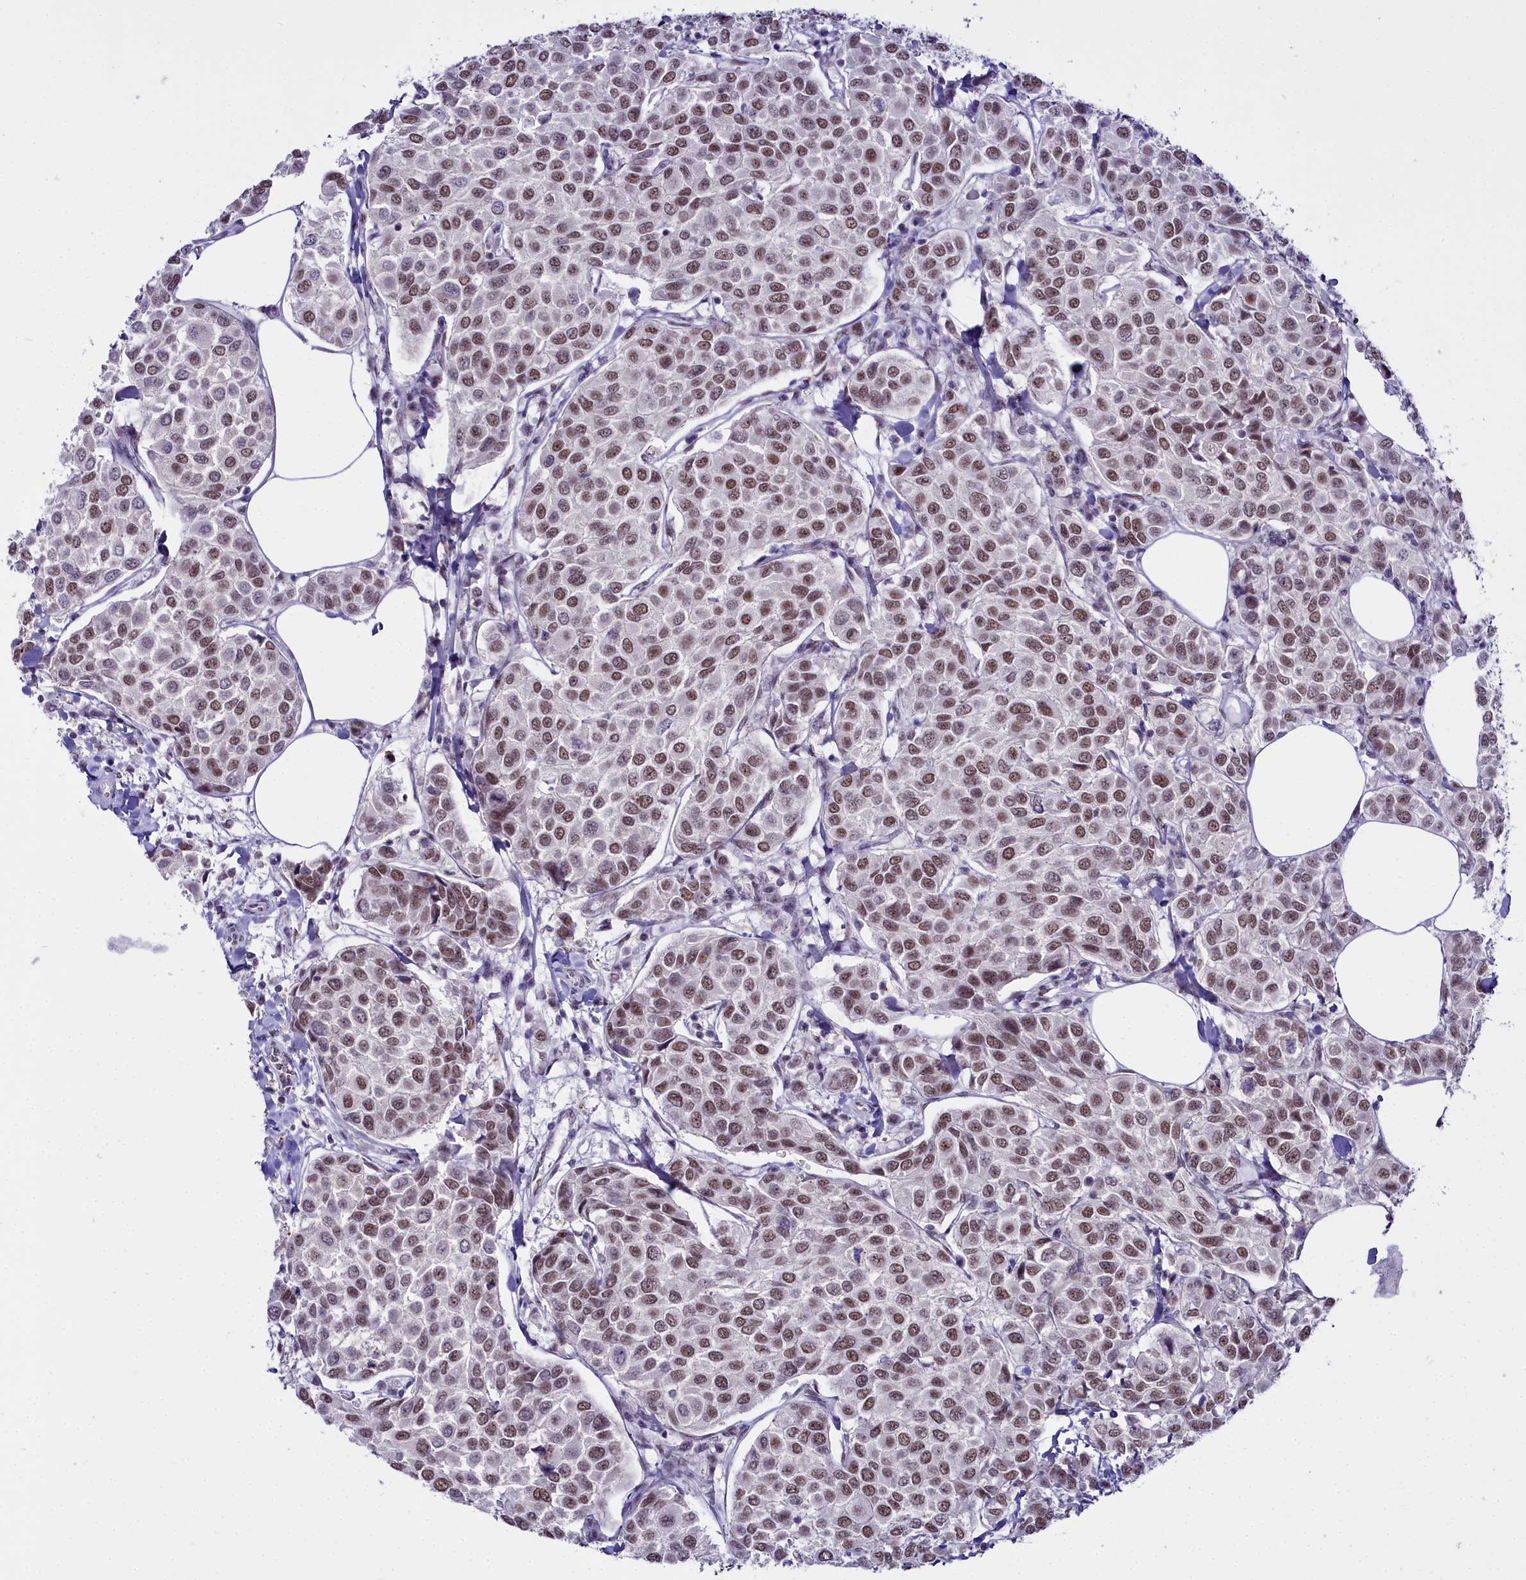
{"staining": {"intensity": "moderate", "quantity": ">75%", "location": "nuclear"}, "tissue": "breast cancer", "cell_type": "Tumor cells", "image_type": "cancer", "snomed": [{"axis": "morphology", "description": "Duct carcinoma"}, {"axis": "topography", "description": "Breast"}], "caption": "Breast cancer (intraductal carcinoma) stained with a protein marker reveals moderate staining in tumor cells.", "gene": "RBM12", "patient": {"sex": "female", "age": 55}}